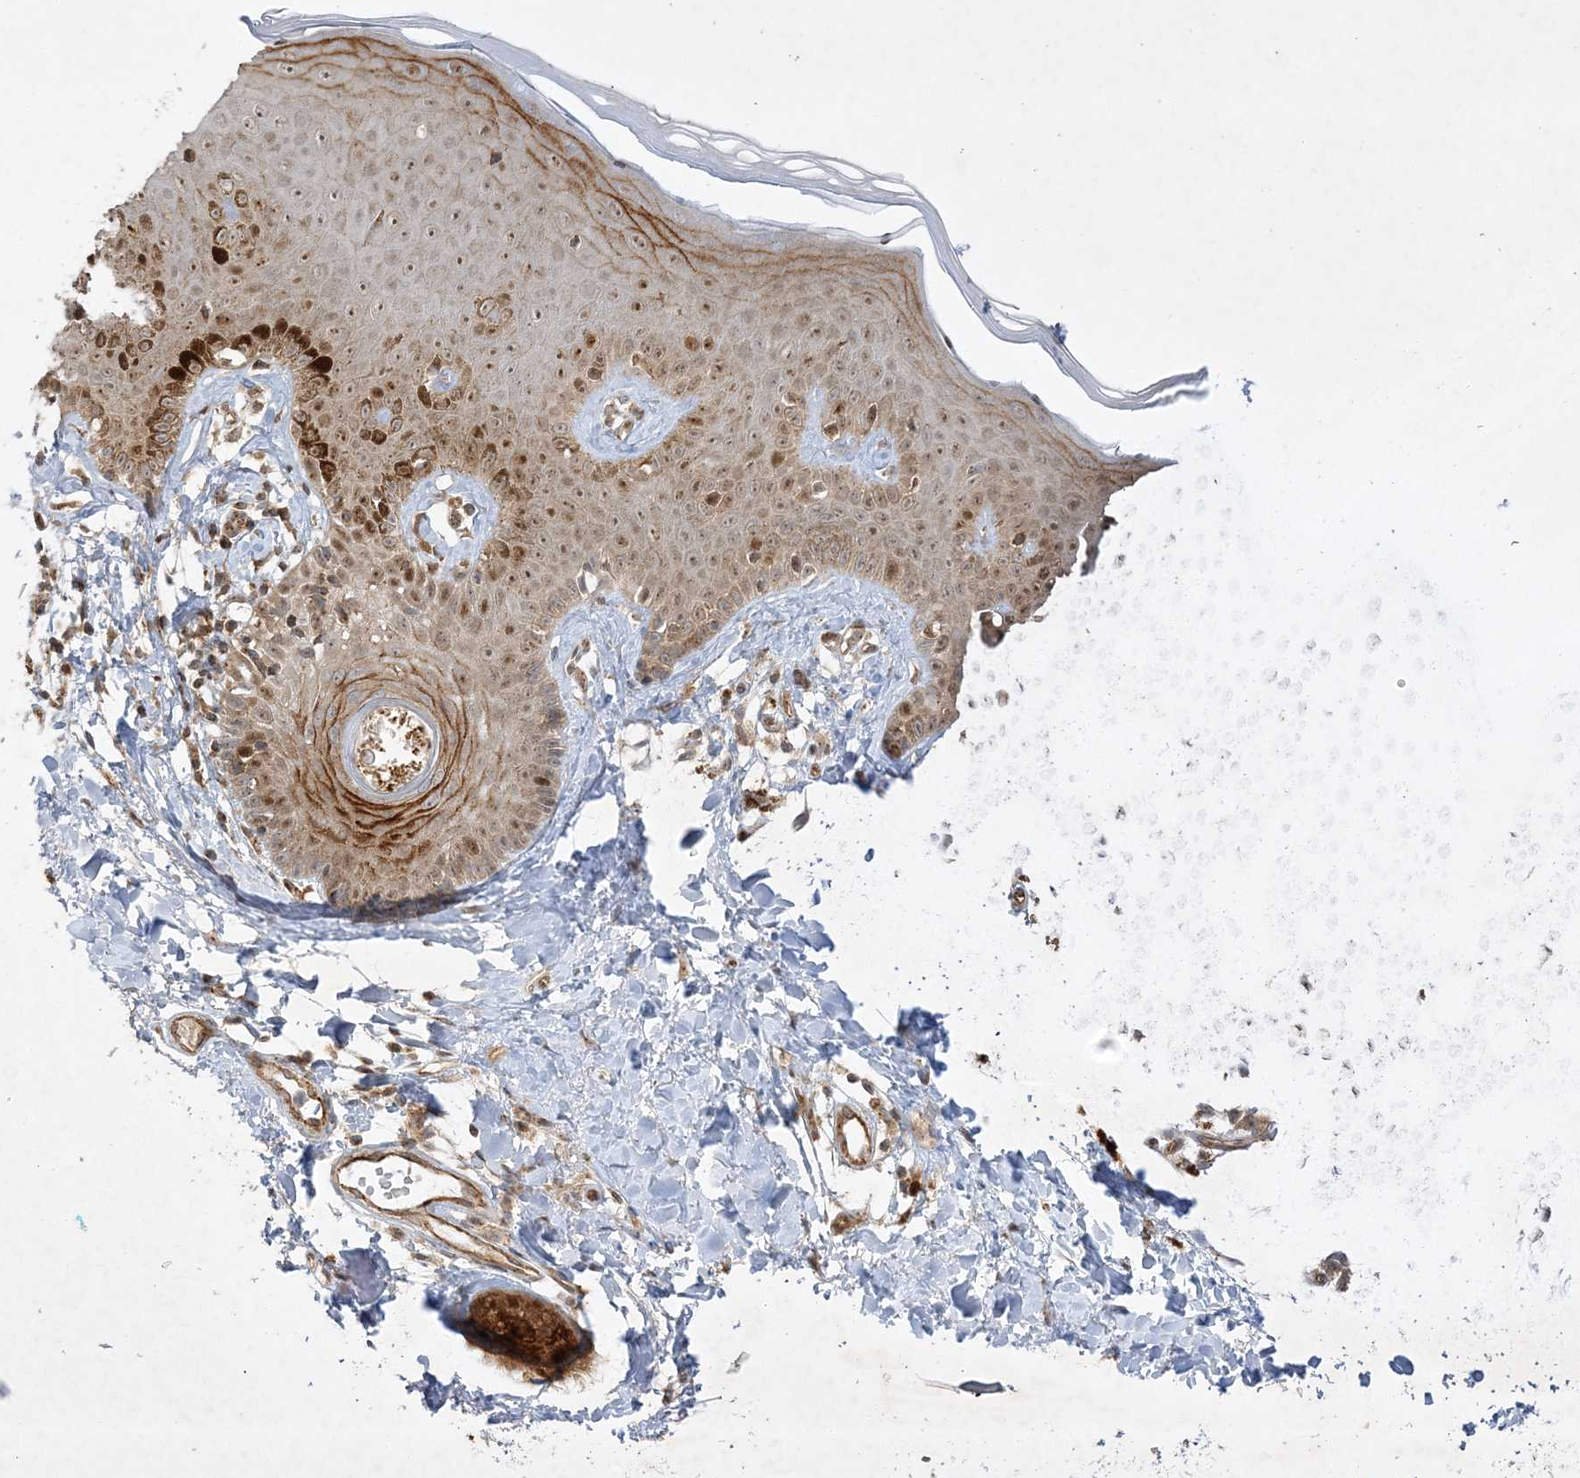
{"staining": {"intensity": "moderate", "quantity": ">75%", "location": "cytoplasmic/membranous,nuclear"}, "tissue": "skin", "cell_type": "Fibroblasts", "image_type": "normal", "snomed": [{"axis": "morphology", "description": "Normal tissue, NOS"}, {"axis": "topography", "description": "Skin"}], "caption": "An immunohistochemistry photomicrograph of unremarkable tissue is shown. Protein staining in brown labels moderate cytoplasmic/membranous,nuclear positivity in skin within fibroblasts.", "gene": "NAF1", "patient": {"sex": "male", "age": 52}}